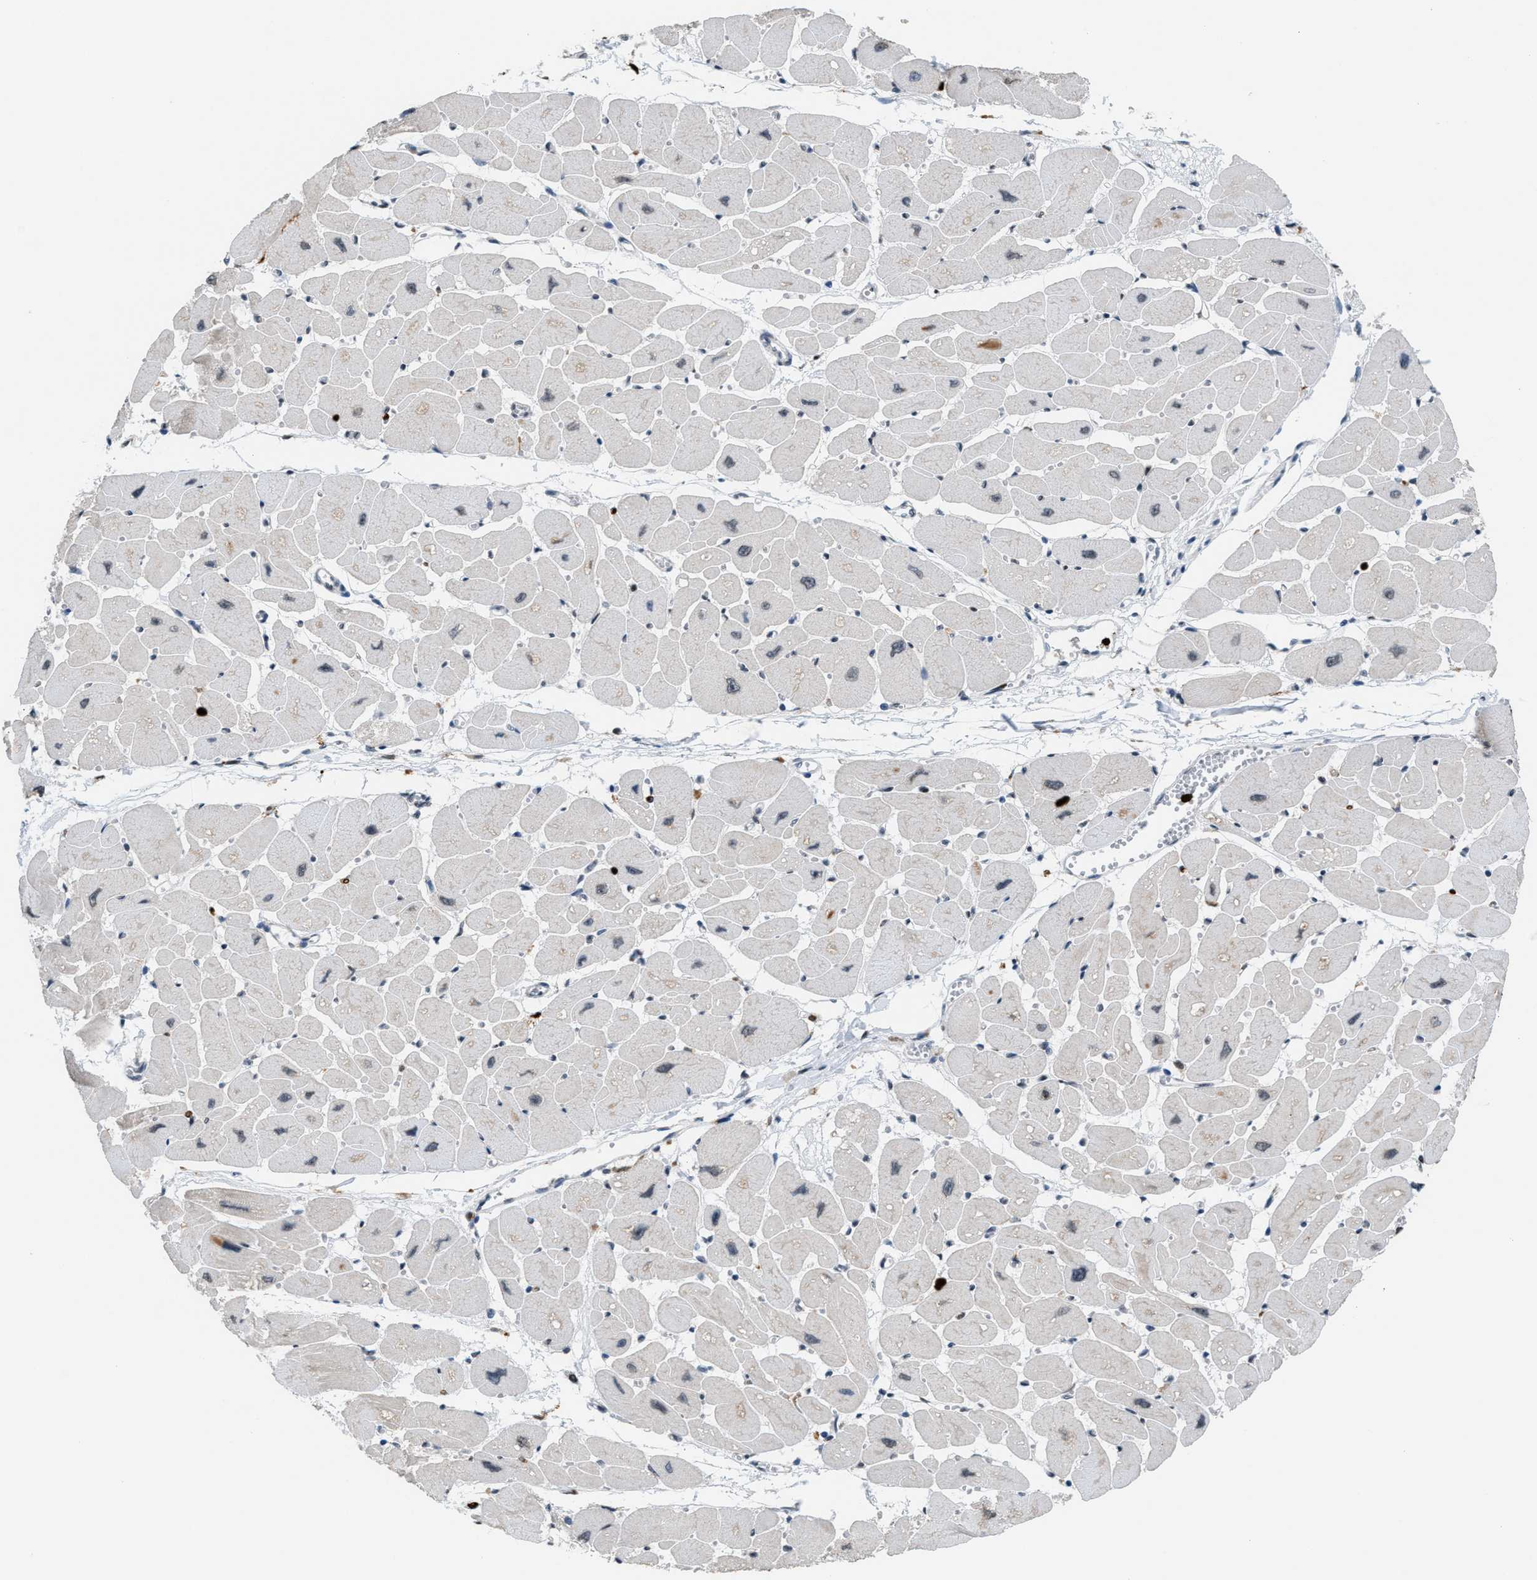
{"staining": {"intensity": "weak", "quantity": "<25%", "location": "cytoplasmic/membranous,nuclear"}, "tissue": "heart muscle", "cell_type": "Cardiomyocytes", "image_type": "normal", "snomed": [{"axis": "morphology", "description": "Normal tissue, NOS"}, {"axis": "topography", "description": "Heart"}], "caption": "This is a image of immunohistochemistry (IHC) staining of unremarkable heart muscle, which shows no expression in cardiomyocytes. (DAB immunohistochemistry (IHC) visualized using brightfield microscopy, high magnification).", "gene": "PRUNE2", "patient": {"sex": "female", "age": 54}}